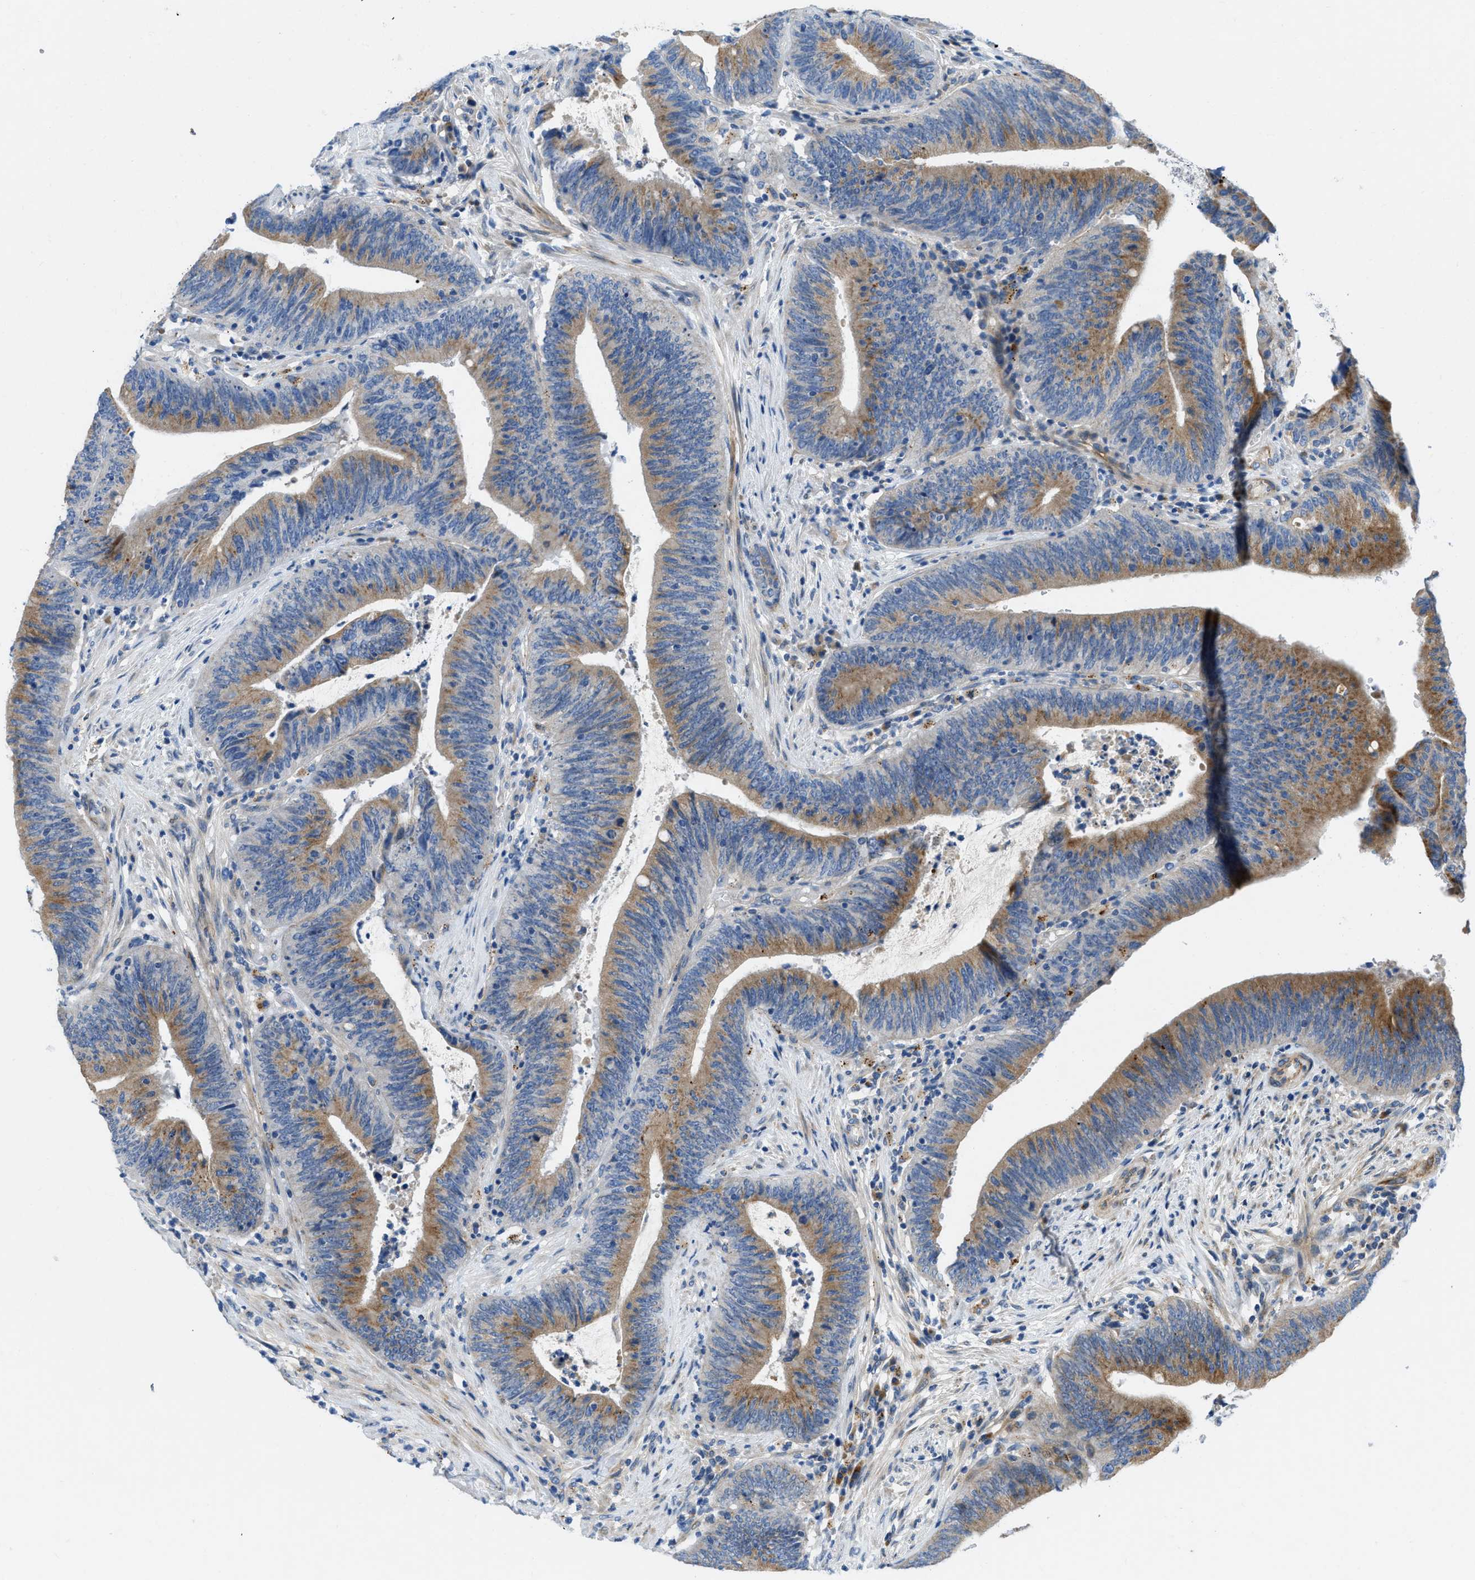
{"staining": {"intensity": "moderate", "quantity": ">75%", "location": "cytoplasmic/membranous"}, "tissue": "colorectal cancer", "cell_type": "Tumor cells", "image_type": "cancer", "snomed": [{"axis": "morphology", "description": "Normal tissue, NOS"}, {"axis": "morphology", "description": "Adenocarcinoma, NOS"}, {"axis": "topography", "description": "Rectum"}], "caption": "Immunohistochemical staining of human colorectal adenocarcinoma reveals medium levels of moderate cytoplasmic/membranous protein staining in approximately >75% of tumor cells. Immunohistochemistry (ihc) stains the protein in brown and the nuclei are stained blue.", "gene": "TMEM248", "patient": {"sex": "female", "age": 66}}